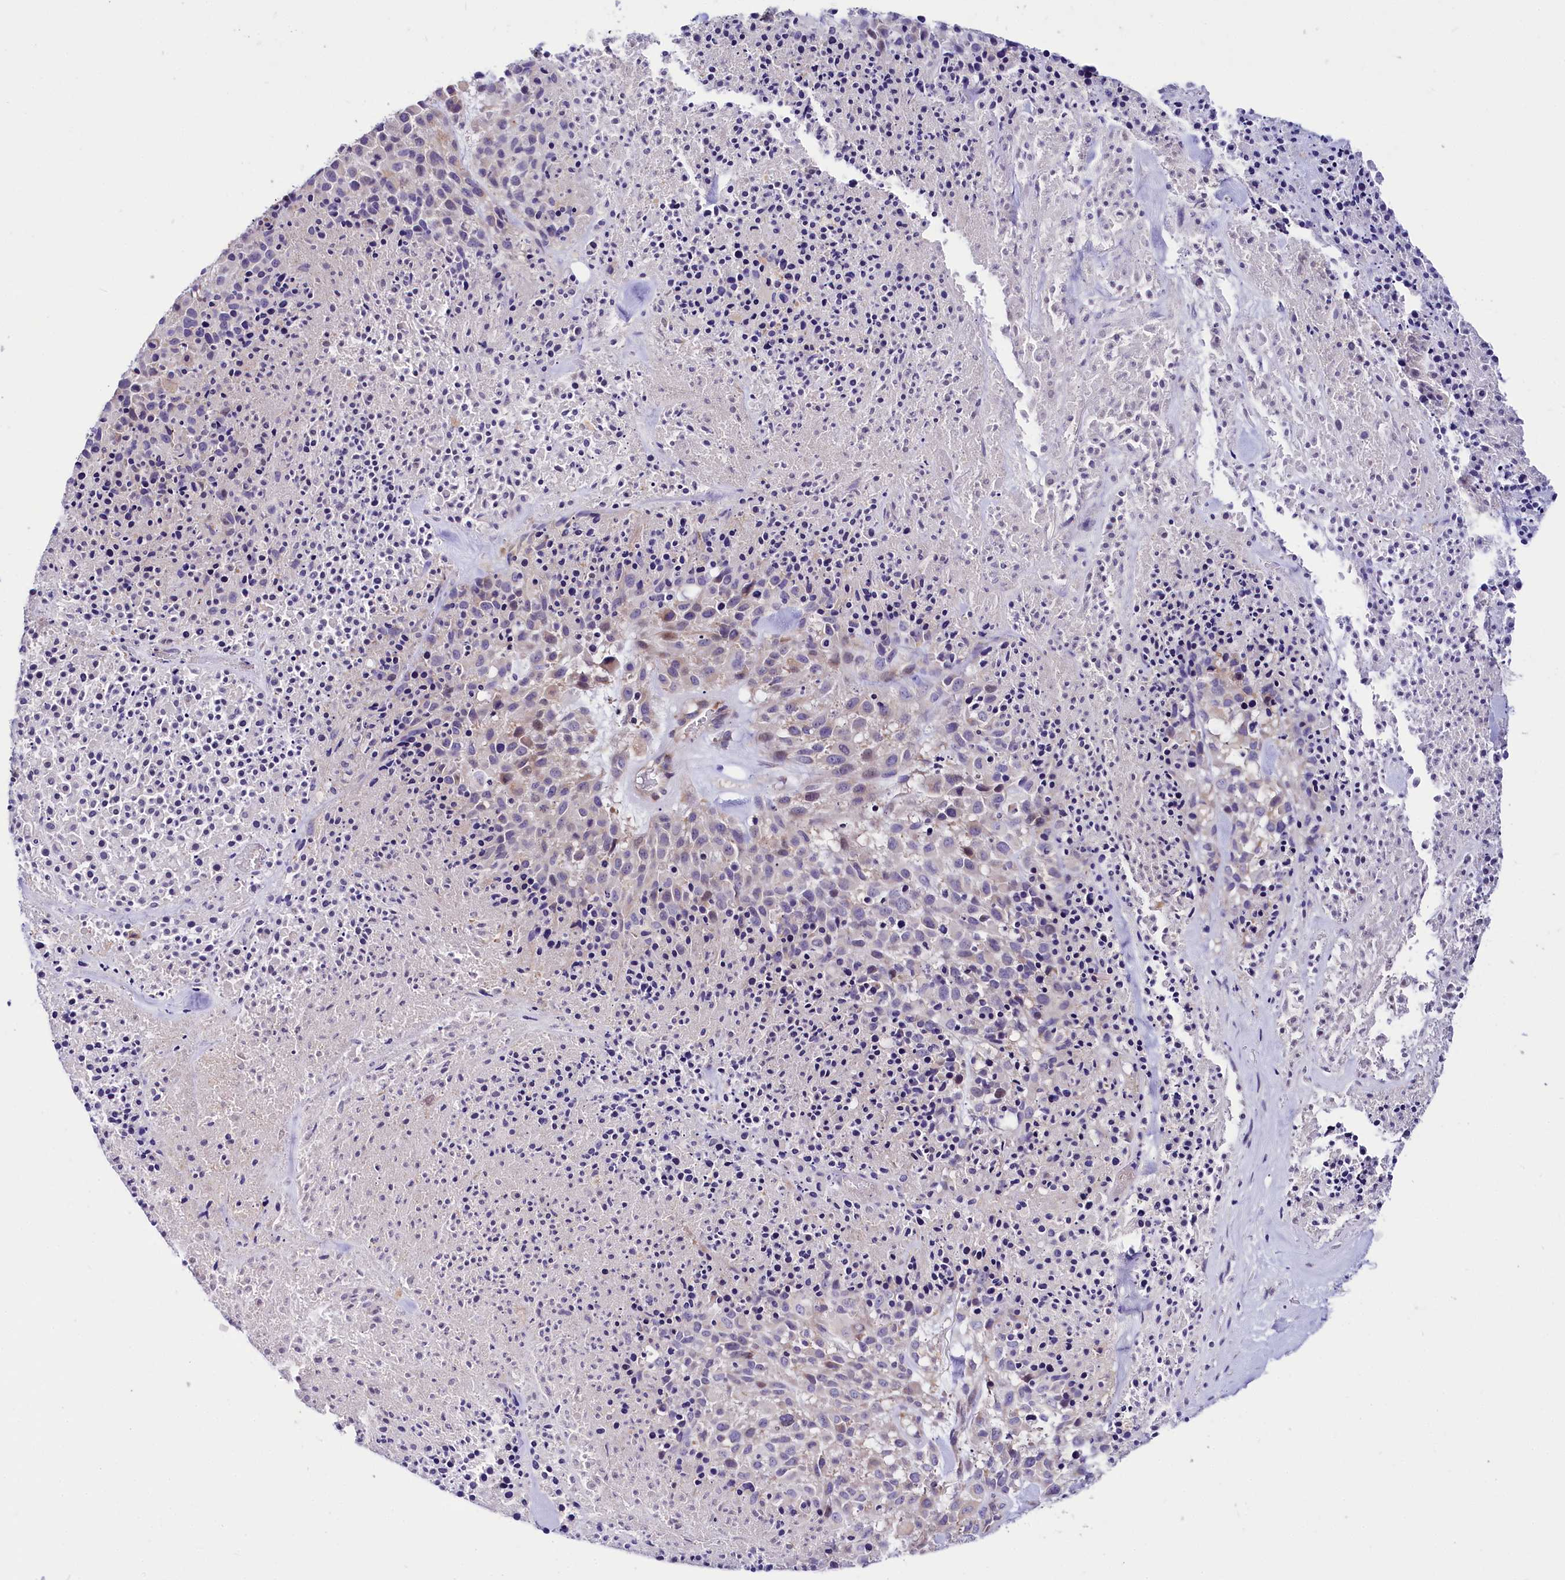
{"staining": {"intensity": "negative", "quantity": "none", "location": "none"}, "tissue": "melanoma", "cell_type": "Tumor cells", "image_type": "cancer", "snomed": [{"axis": "morphology", "description": "Malignant melanoma, Metastatic site"}, {"axis": "topography", "description": "Skin"}], "caption": "Tumor cells show no significant positivity in melanoma.", "gene": "ABHD5", "patient": {"sex": "female", "age": 81}}